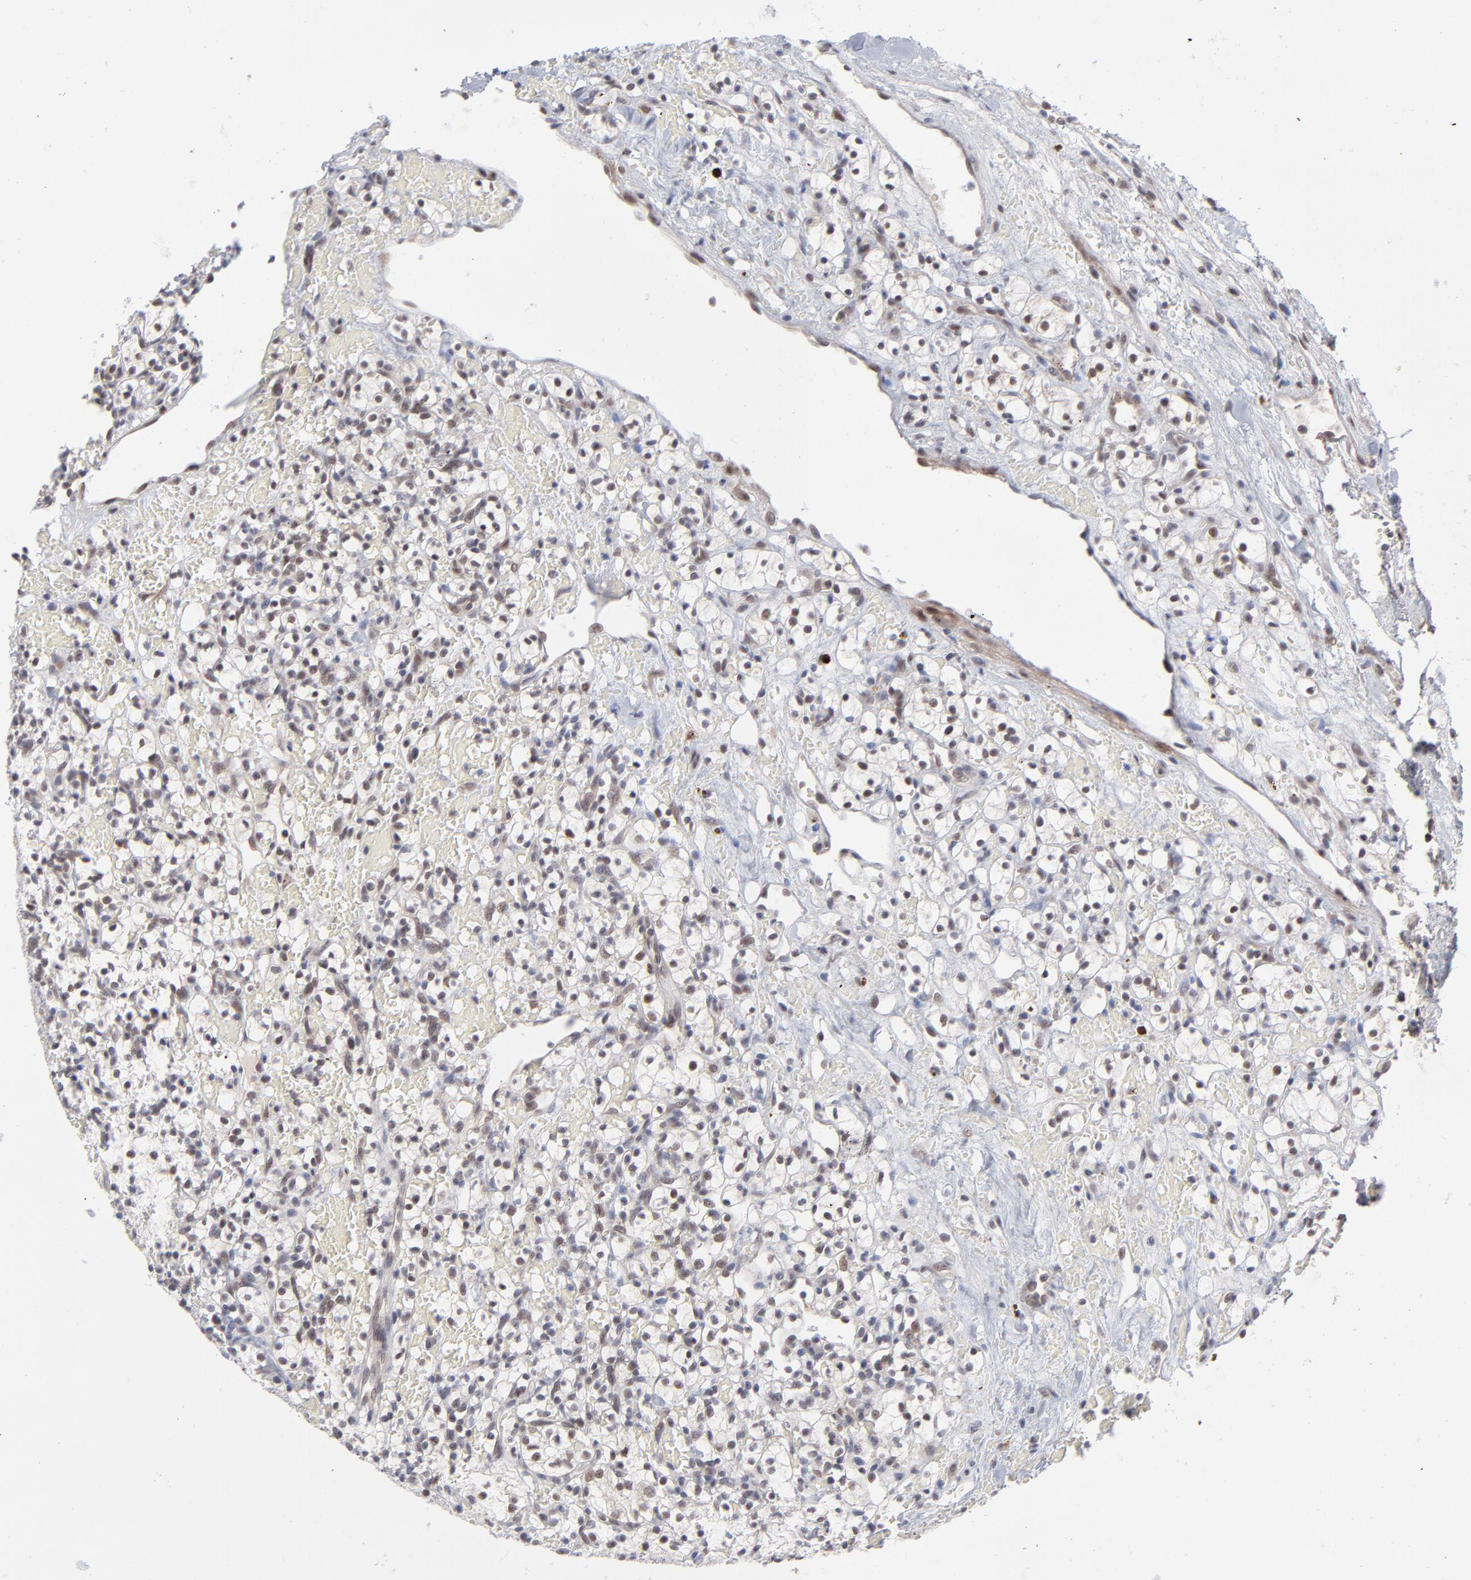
{"staining": {"intensity": "weak", "quantity": "25%-75%", "location": "nuclear"}, "tissue": "renal cancer", "cell_type": "Tumor cells", "image_type": "cancer", "snomed": [{"axis": "morphology", "description": "Adenocarcinoma, NOS"}, {"axis": "topography", "description": "Kidney"}], "caption": "A brown stain labels weak nuclear staining of a protein in human renal adenocarcinoma tumor cells. The protein of interest is shown in brown color, while the nuclei are stained blue.", "gene": "NBN", "patient": {"sex": "female", "age": 60}}